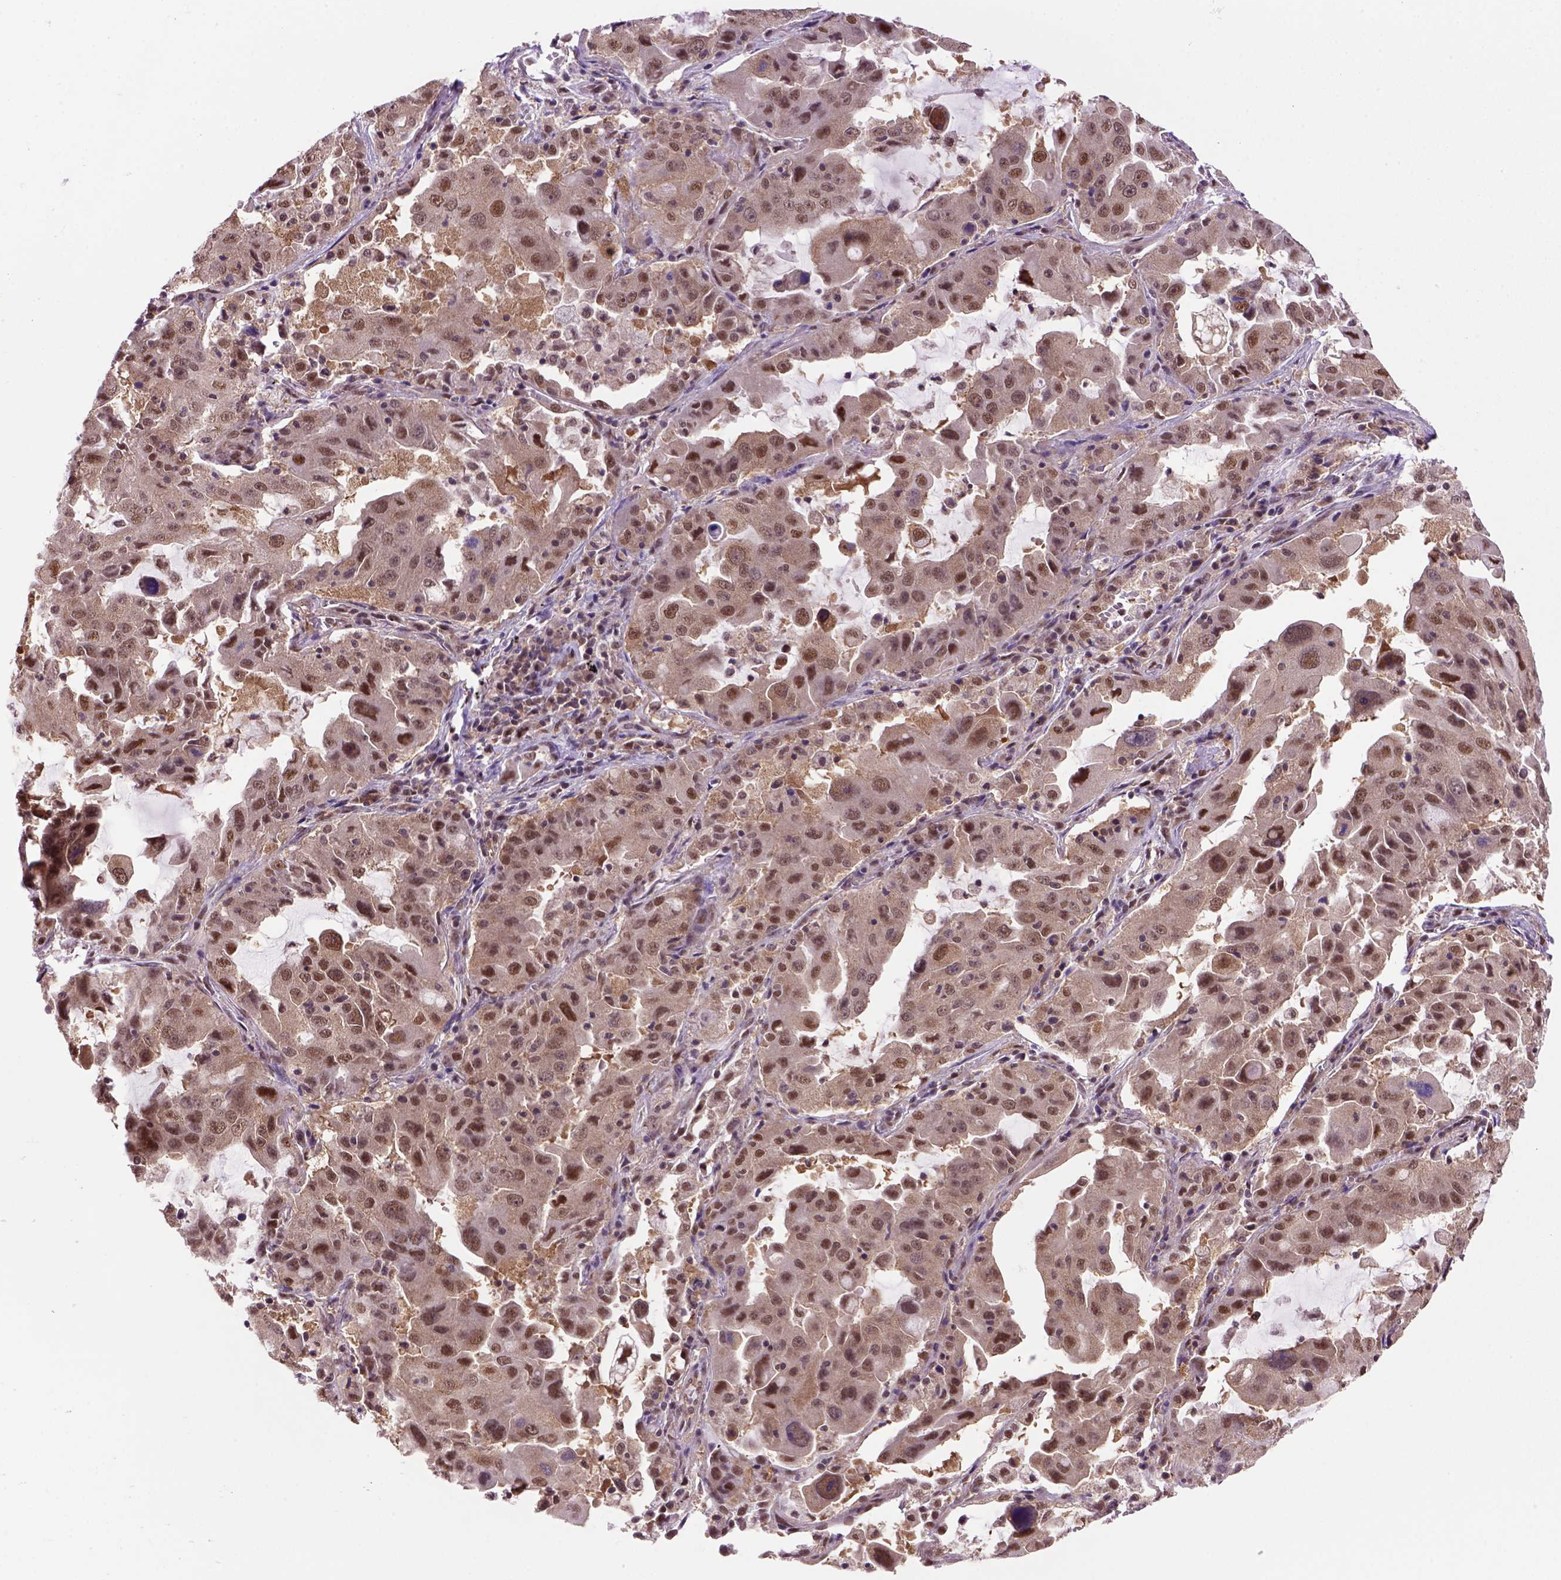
{"staining": {"intensity": "moderate", "quantity": ">75%", "location": "nuclear"}, "tissue": "lung cancer", "cell_type": "Tumor cells", "image_type": "cancer", "snomed": [{"axis": "morphology", "description": "Adenocarcinoma, NOS"}, {"axis": "topography", "description": "Lung"}], "caption": "DAB (3,3'-diaminobenzidine) immunohistochemical staining of lung cancer displays moderate nuclear protein positivity in about >75% of tumor cells. Using DAB (3,3'-diaminobenzidine) (brown) and hematoxylin (blue) stains, captured at high magnification using brightfield microscopy.", "gene": "PSMC2", "patient": {"sex": "female", "age": 61}}